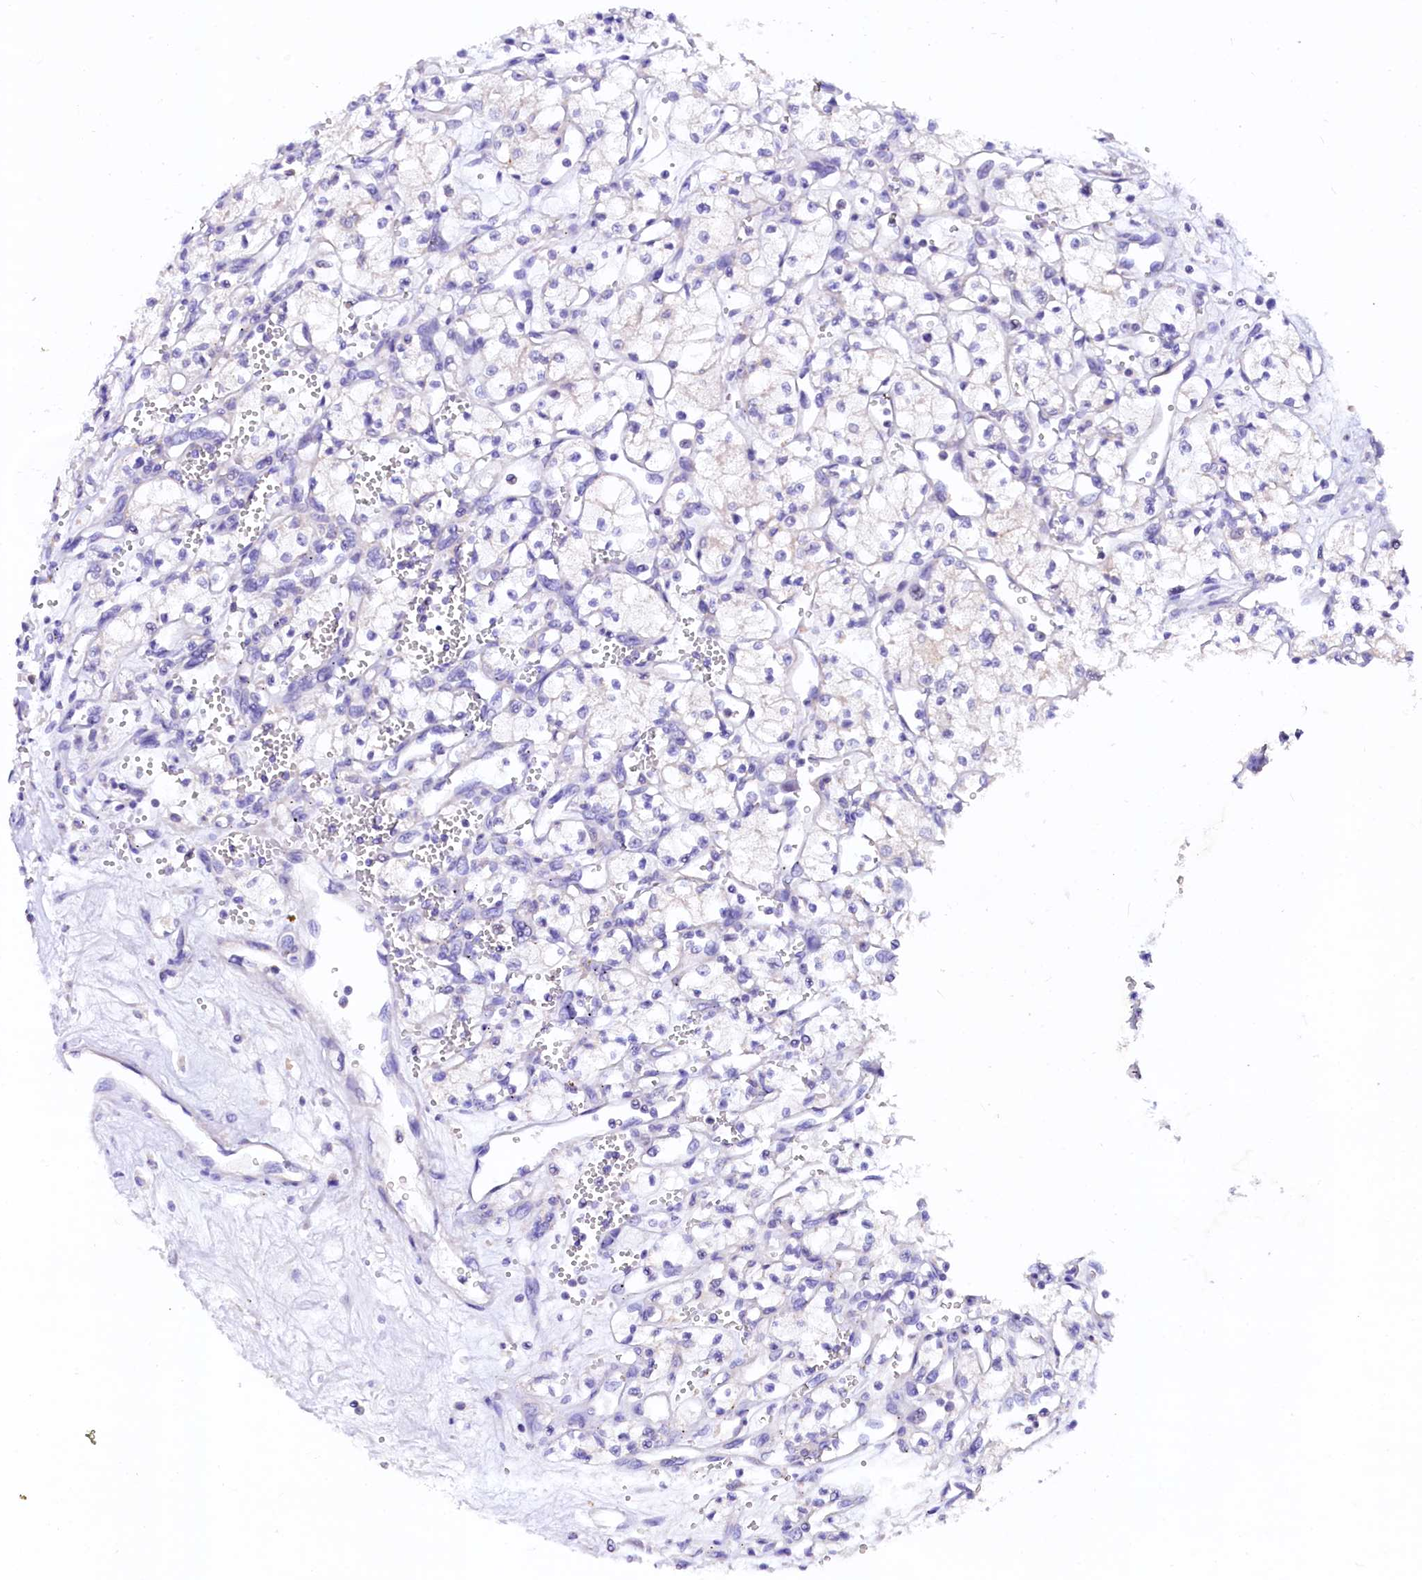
{"staining": {"intensity": "negative", "quantity": "none", "location": "none"}, "tissue": "renal cancer", "cell_type": "Tumor cells", "image_type": "cancer", "snomed": [{"axis": "morphology", "description": "Adenocarcinoma, NOS"}, {"axis": "topography", "description": "Kidney"}], "caption": "A micrograph of human adenocarcinoma (renal) is negative for staining in tumor cells.", "gene": "NALF1", "patient": {"sex": "male", "age": 59}}